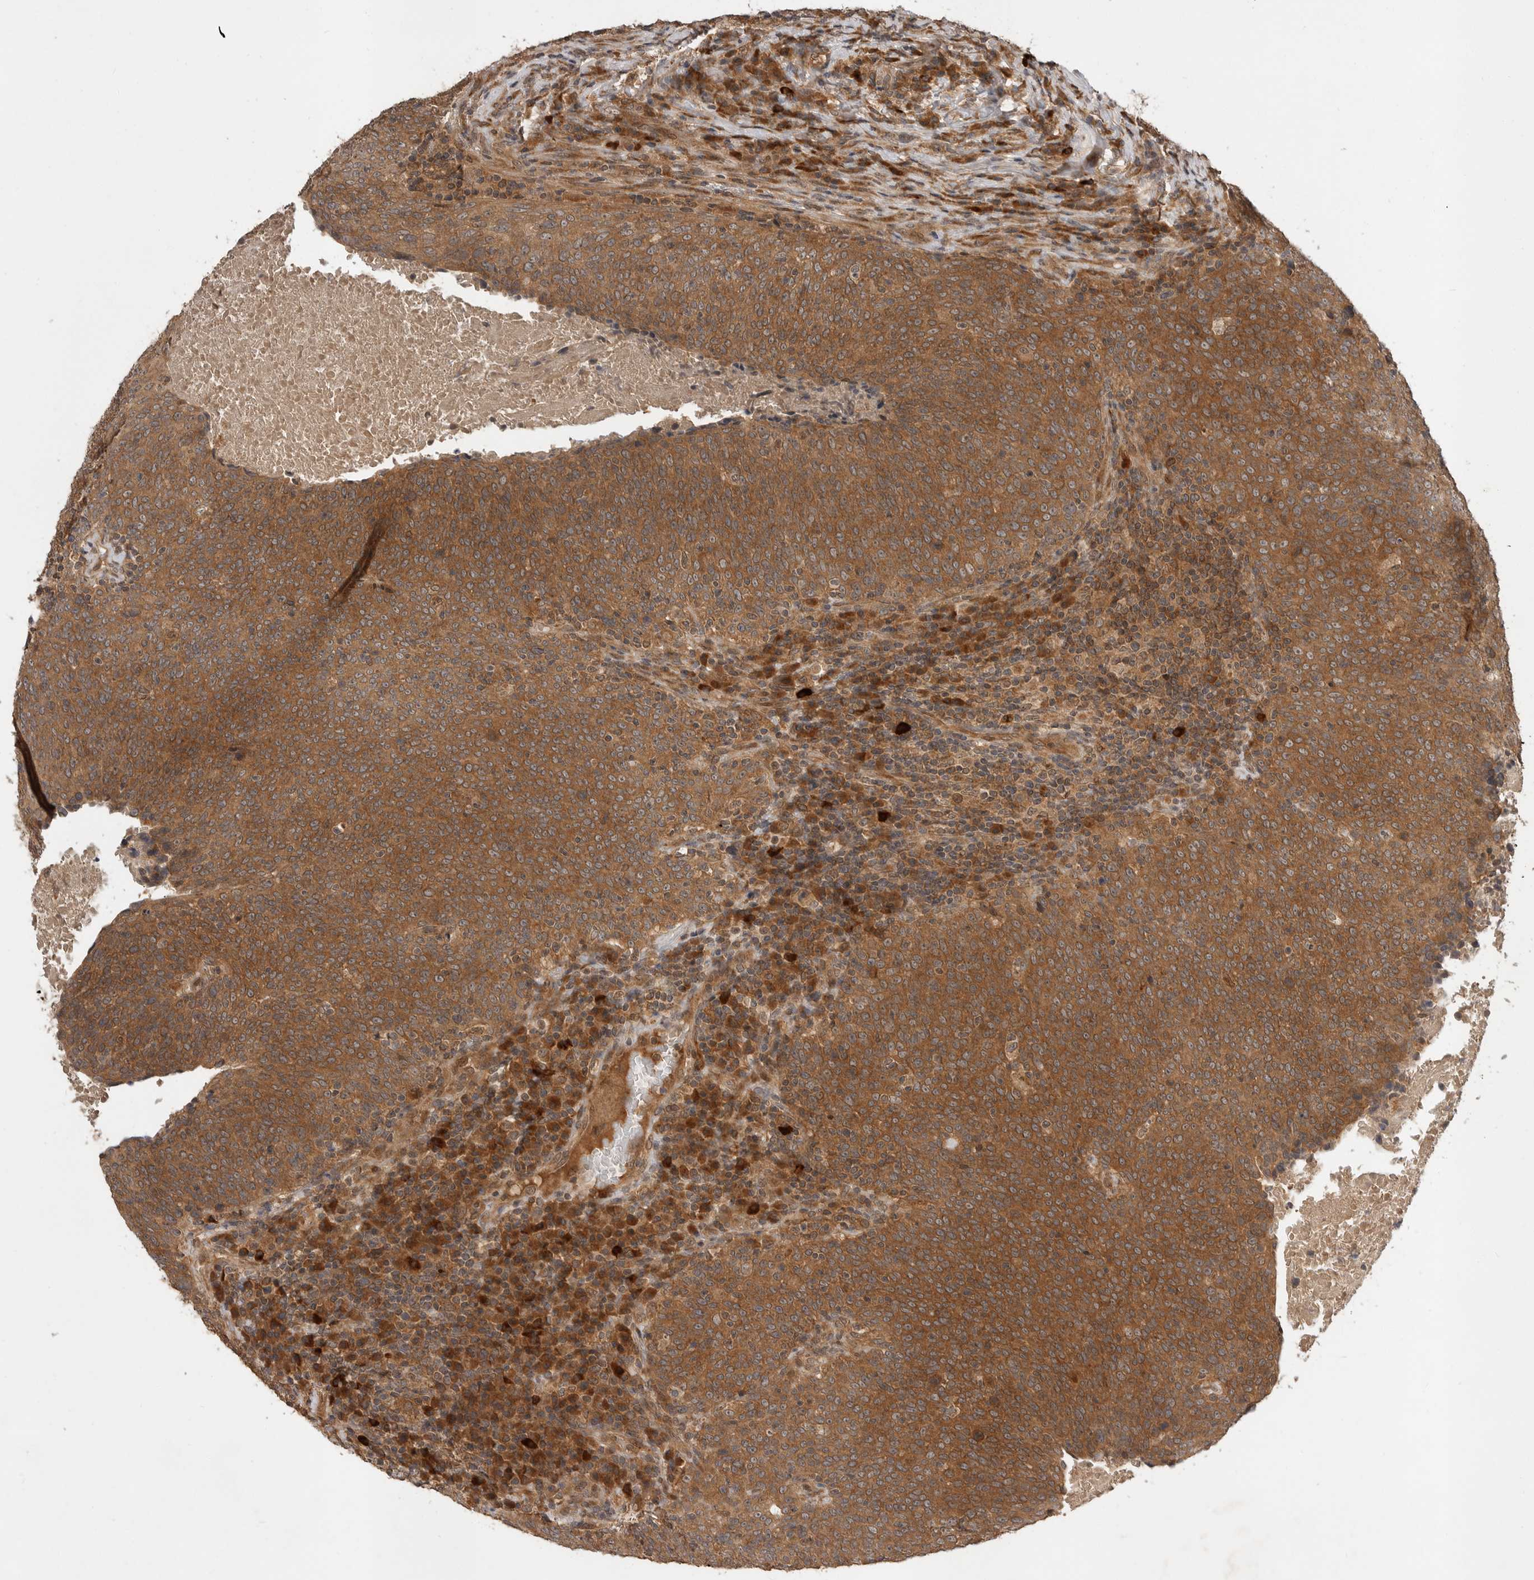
{"staining": {"intensity": "moderate", "quantity": ">75%", "location": "cytoplasmic/membranous"}, "tissue": "head and neck cancer", "cell_type": "Tumor cells", "image_type": "cancer", "snomed": [{"axis": "morphology", "description": "Squamous cell carcinoma, NOS"}, {"axis": "morphology", "description": "Squamous cell carcinoma, metastatic, NOS"}, {"axis": "topography", "description": "Lymph node"}, {"axis": "topography", "description": "Head-Neck"}], "caption": "Immunohistochemistry histopathology image of neoplastic tissue: human head and neck cancer stained using immunohistochemistry (IHC) shows medium levels of moderate protein expression localized specifically in the cytoplasmic/membranous of tumor cells, appearing as a cytoplasmic/membranous brown color.", "gene": "OSBPL9", "patient": {"sex": "male", "age": 62}}